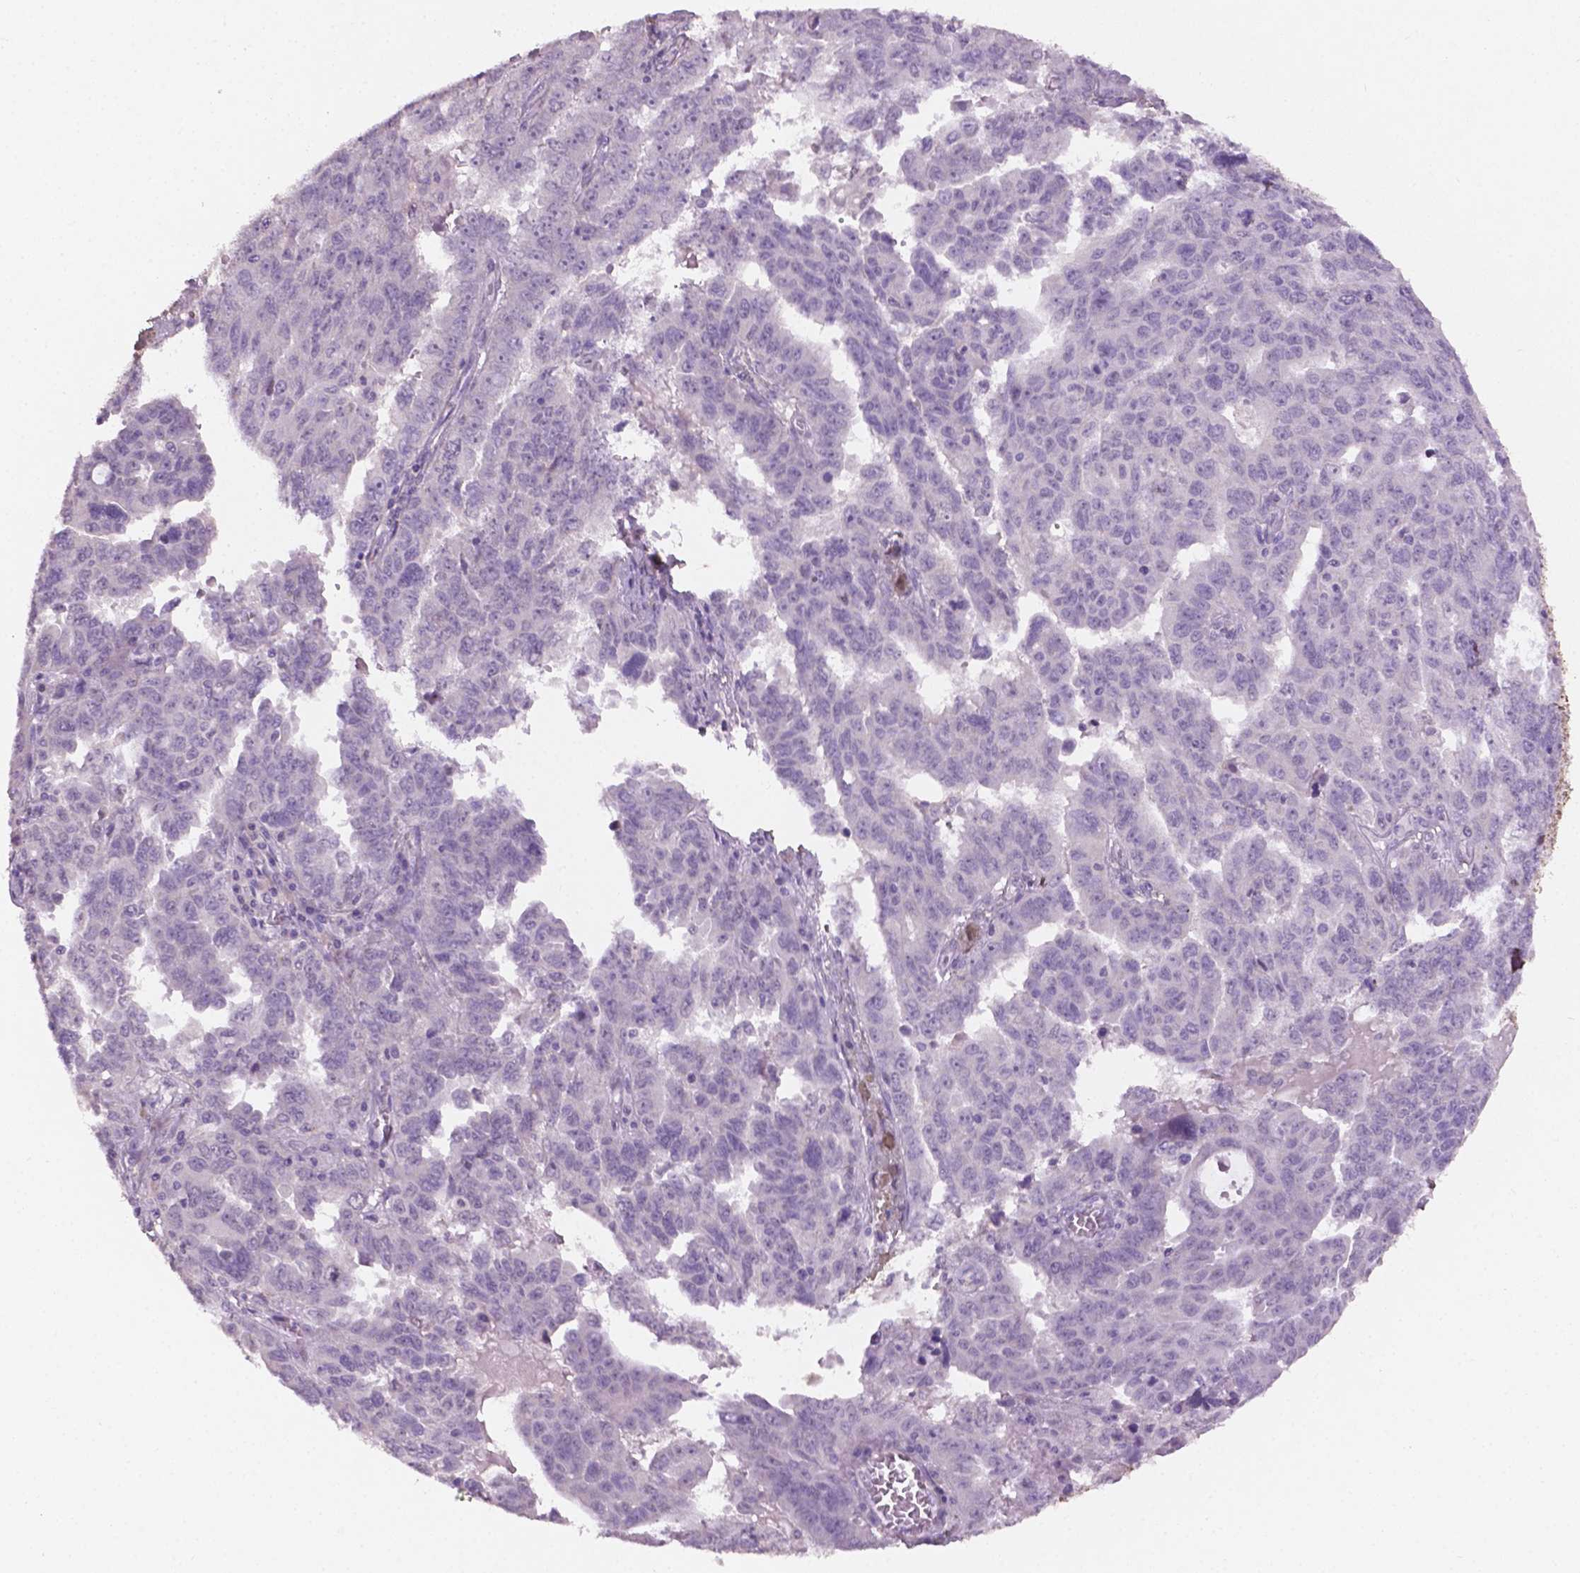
{"staining": {"intensity": "negative", "quantity": "none", "location": "none"}, "tissue": "ovarian cancer", "cell_type": "Tumor cells", "image_type": "cancer", "snomed": [{"axis": "morphology", "description": "Adenocarcinoma, NOS"}, {"axis": "morphology", "description": "Carcinoma, endometroid"}, {"axis": "topography", "description": "Ovary"}], "caption": "Immunohistochemistry (IHC) of human ovarian adenocarcinoma reveals no staining in tumor cells.", "gene": "DLG2", "patient": {"sex": "female", "age": 72}}